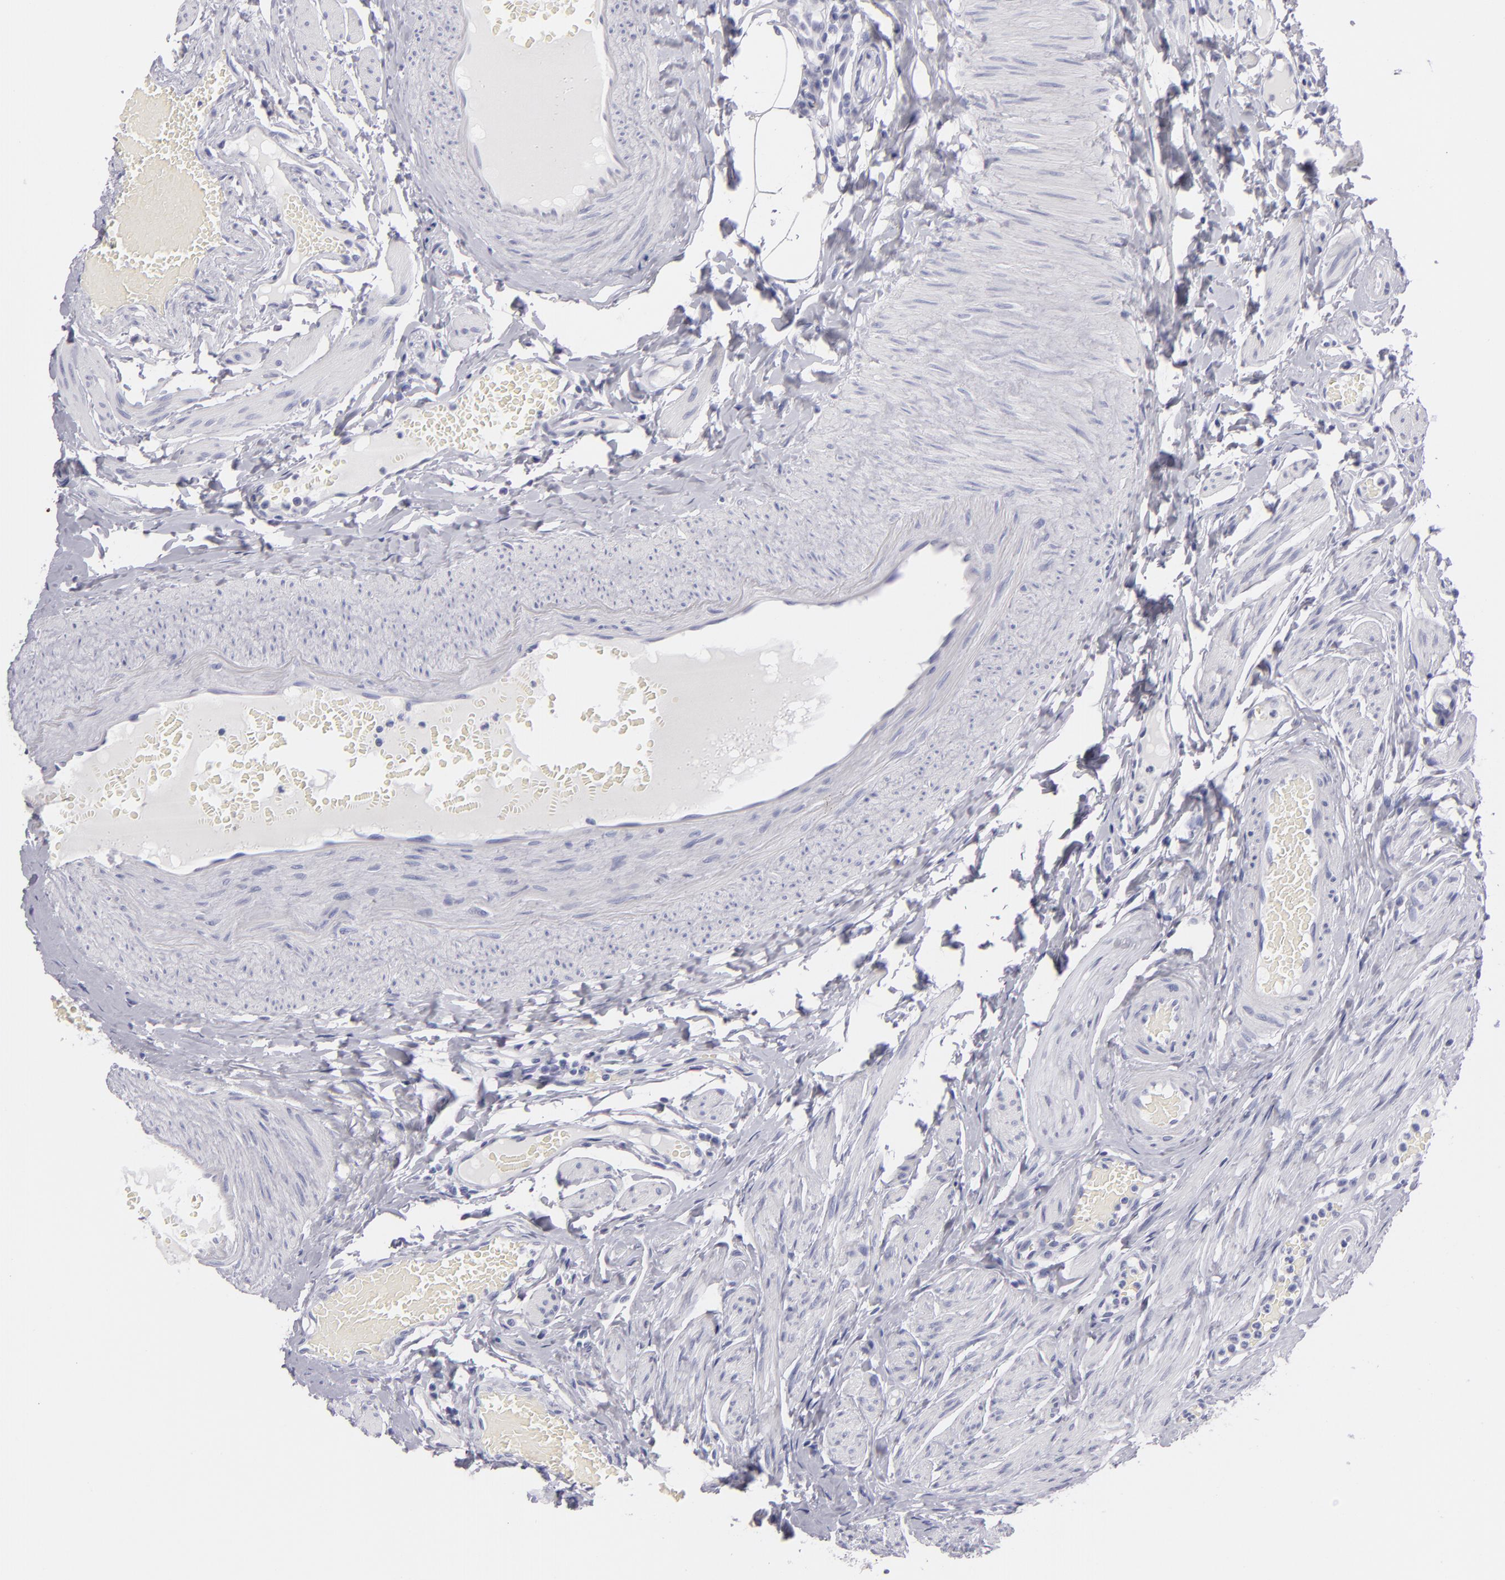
{"staining": {"intensity": "negative", "quantity": "none", "location": "none"}, "tissue": "fallopian tube", "cell_type": "Glandular cells", "image_type": "normal", "snomed": [{"axis": "morphology", "description": "Normal tissue, NOS"}, {"axis": "topography", "description": "Fallopian tube"}, {"axis": "topography", "description": "Ovary"}], "caption": "DAB immunohistochemical staining of benign fallopian tube shows no significant positivity in glandular cells.", "gene": "VIL1", "patient": {"sex": "female", "age": 51}}